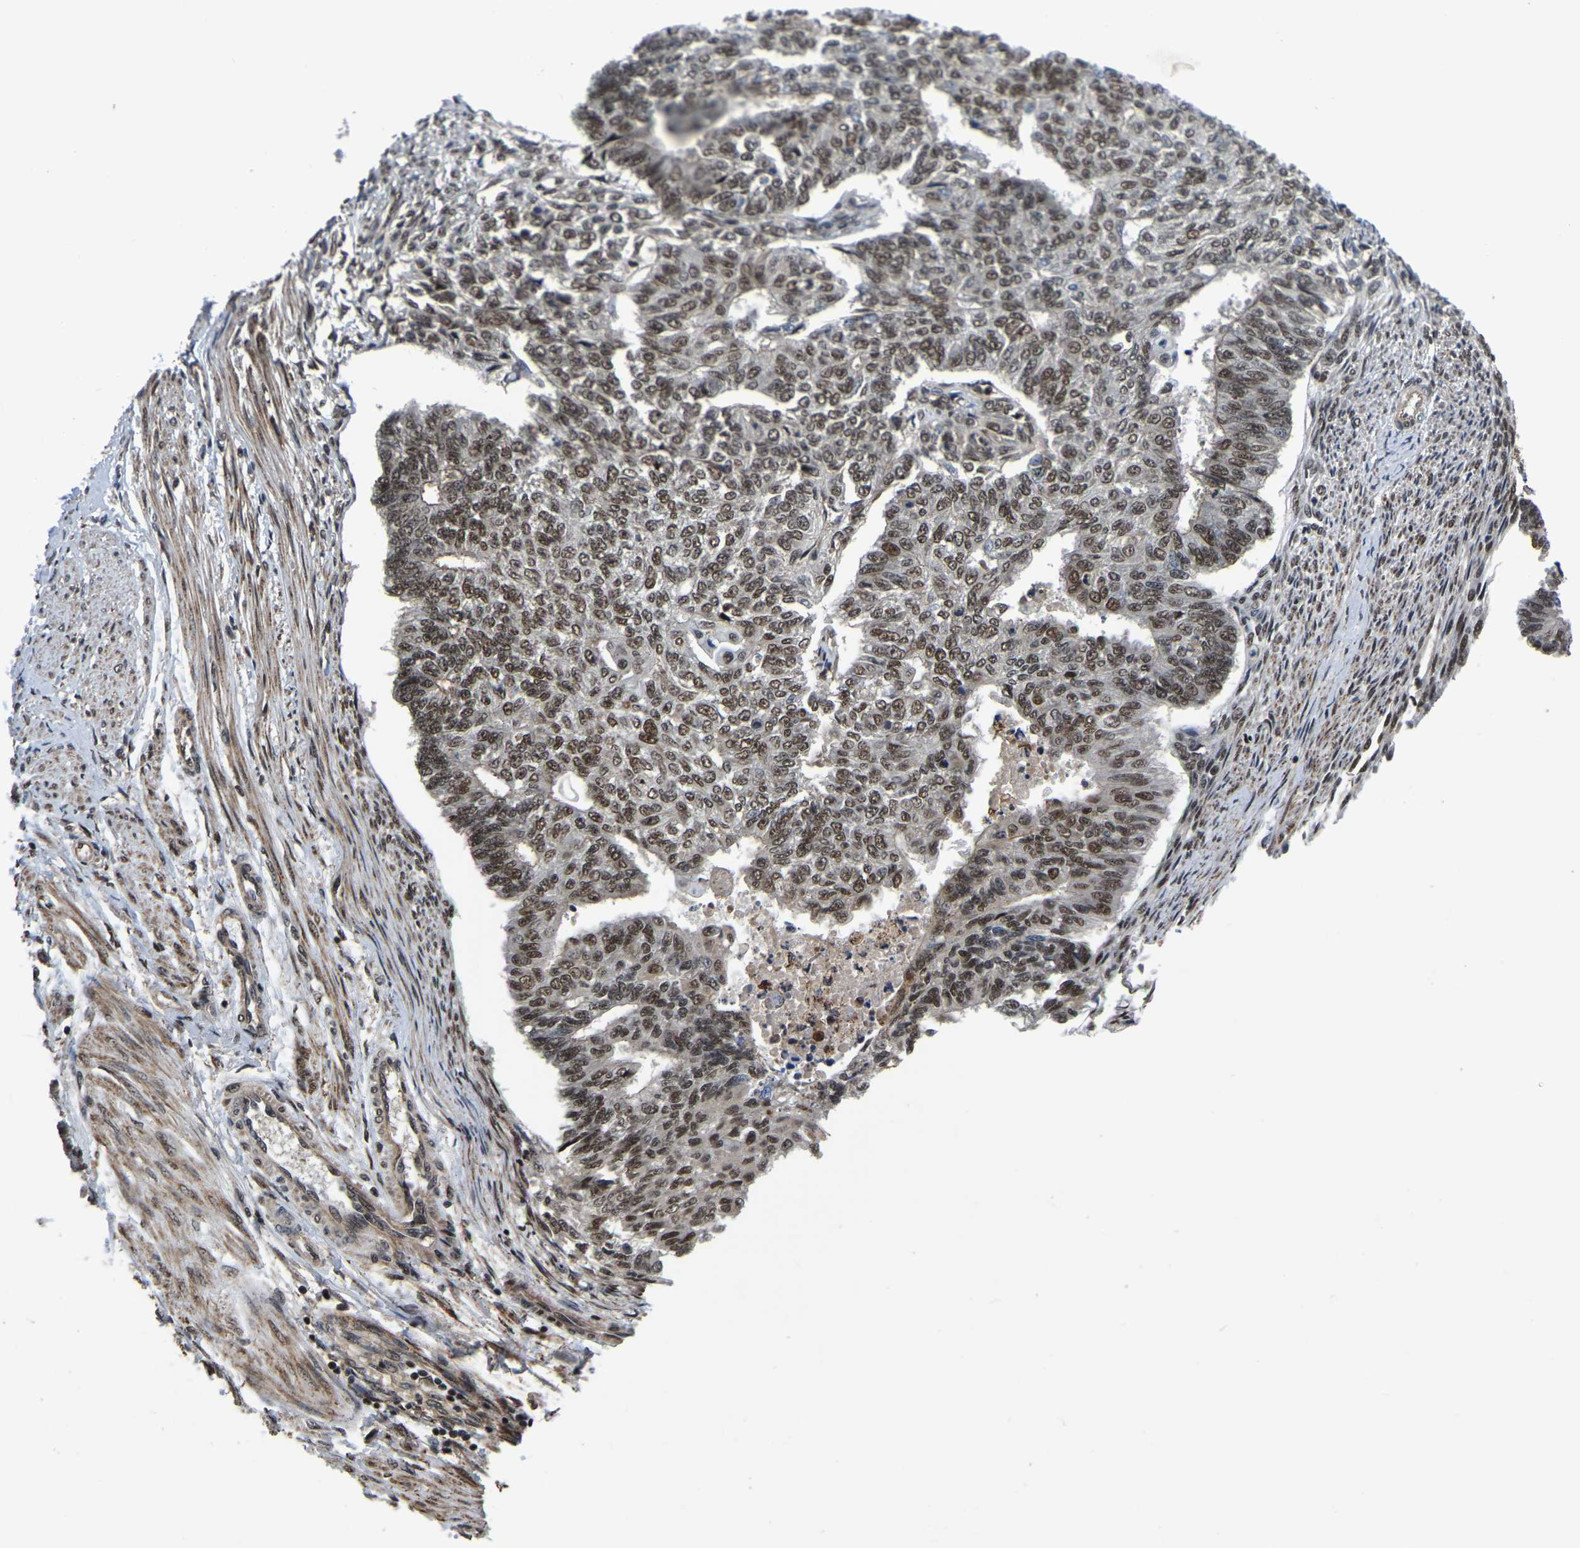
{"staining": {"intensity": "moderate", "quantity": ">75%", "location": "nuclear"}, "tissue": "endometrial cancer", "cell_type": "Tumor cells", "image_type": "cancer", "snomed": [{"axis": "morphology", "description": "Adenocarcinoma, NOS"}, {"axis": "topography", "description": "Endometrium"}], "caption": "DAB (3,3'-diaminobenzidine) immunohistochemical staining of human endometrial cancer (adenocarcinoma) displays moderate nuclear protein staining in about >75% of tumor cells.", "gene": "CIAO1", "patient": {"sex": "female", "age": 32}}